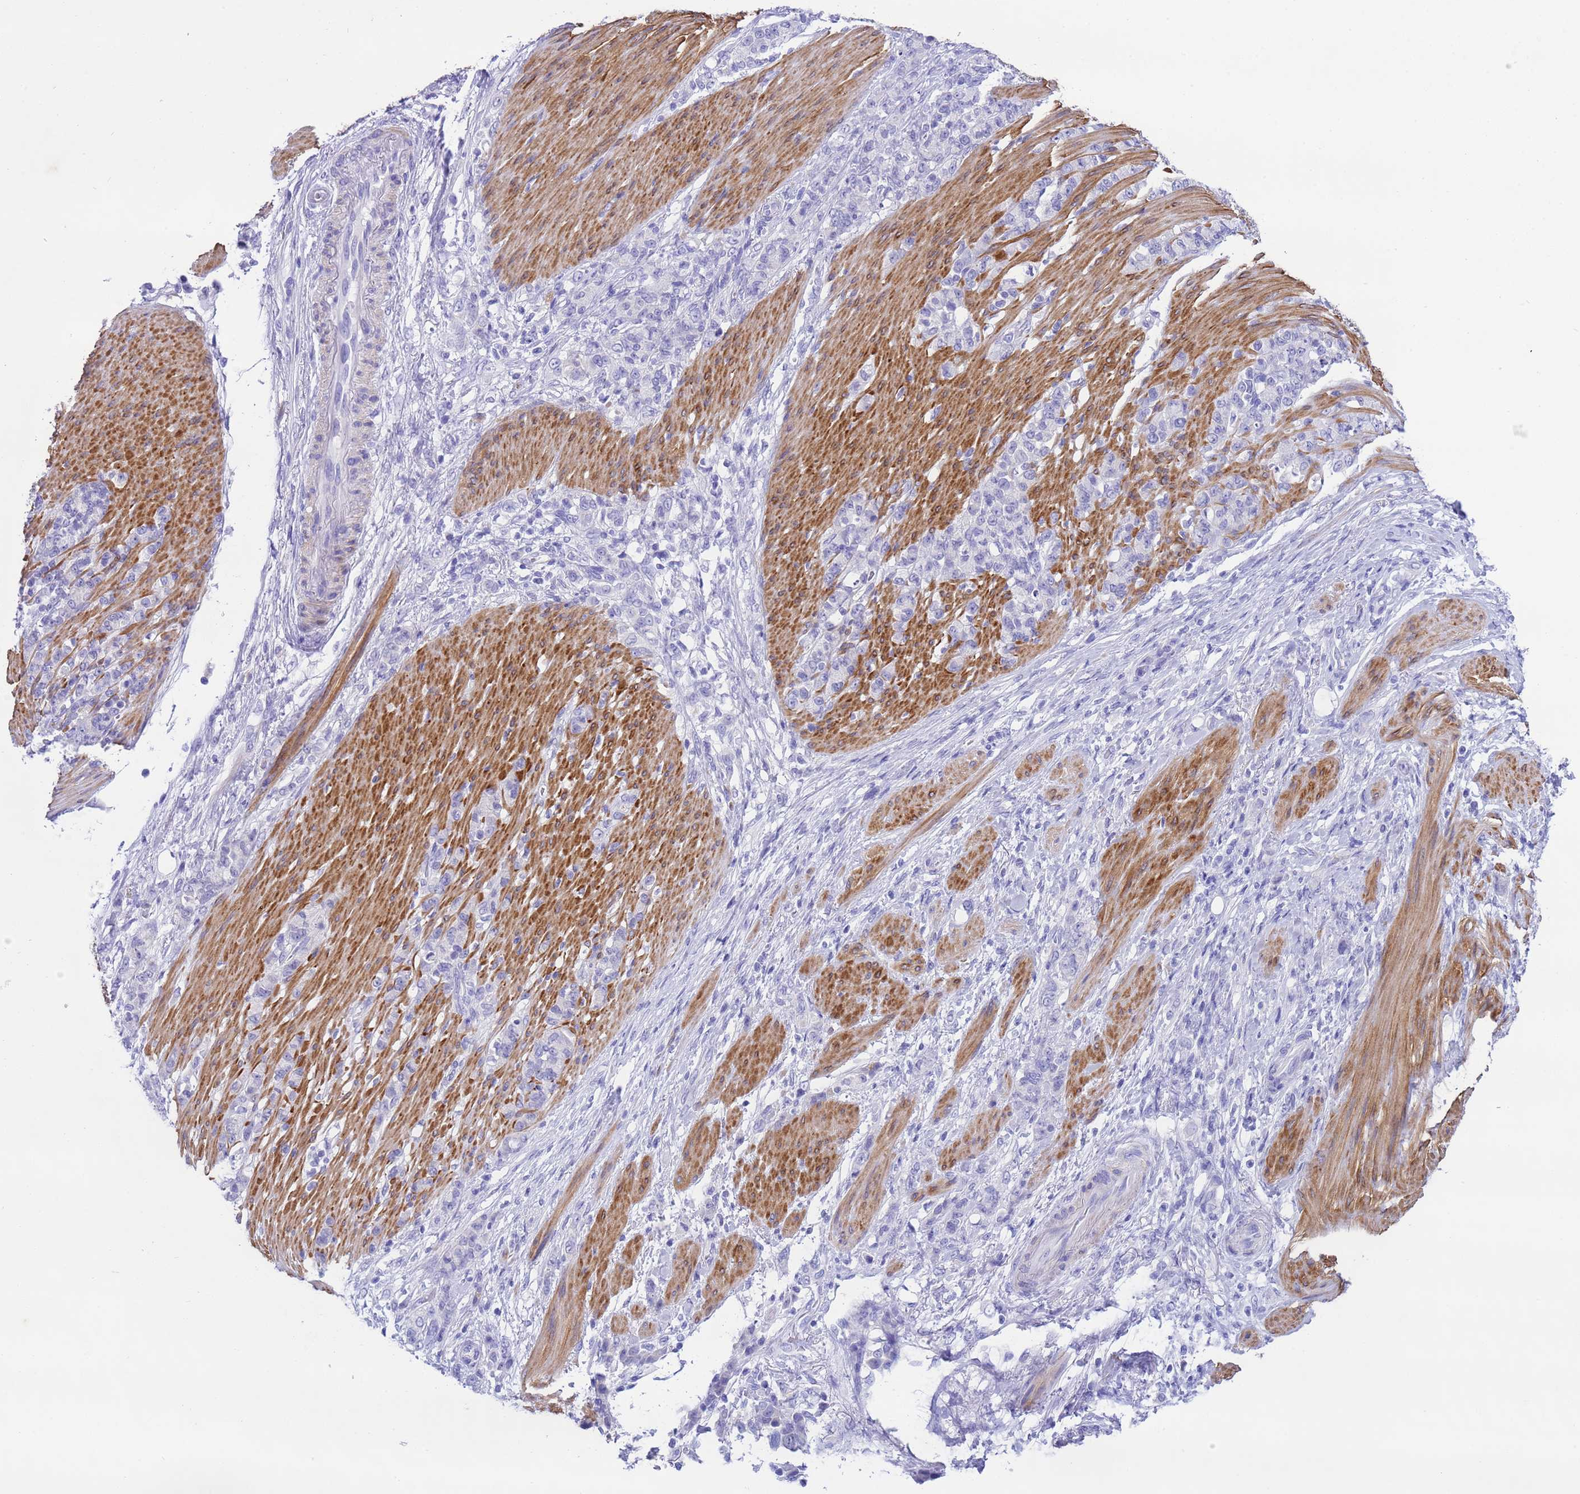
{"staining": {"intensity": "negative", "quantity": "none", "location": "none"}, "tissue": "stomach cancer", "cell_type": "Tumor cells", "image_type": "cancer", "snomed": [{"axis": "morphology", "description": "Adenocarcinoma, NOS"}, {"axis": "topography", "description": "Stomach"}], "caption": "The photomicrograph exhibits no significant staining in tumor cells of stomach adenocarcinoma. (DAB IHC, high magnification).", "gene": "USP38", "patient": {"sex": "female", "age": 79}}